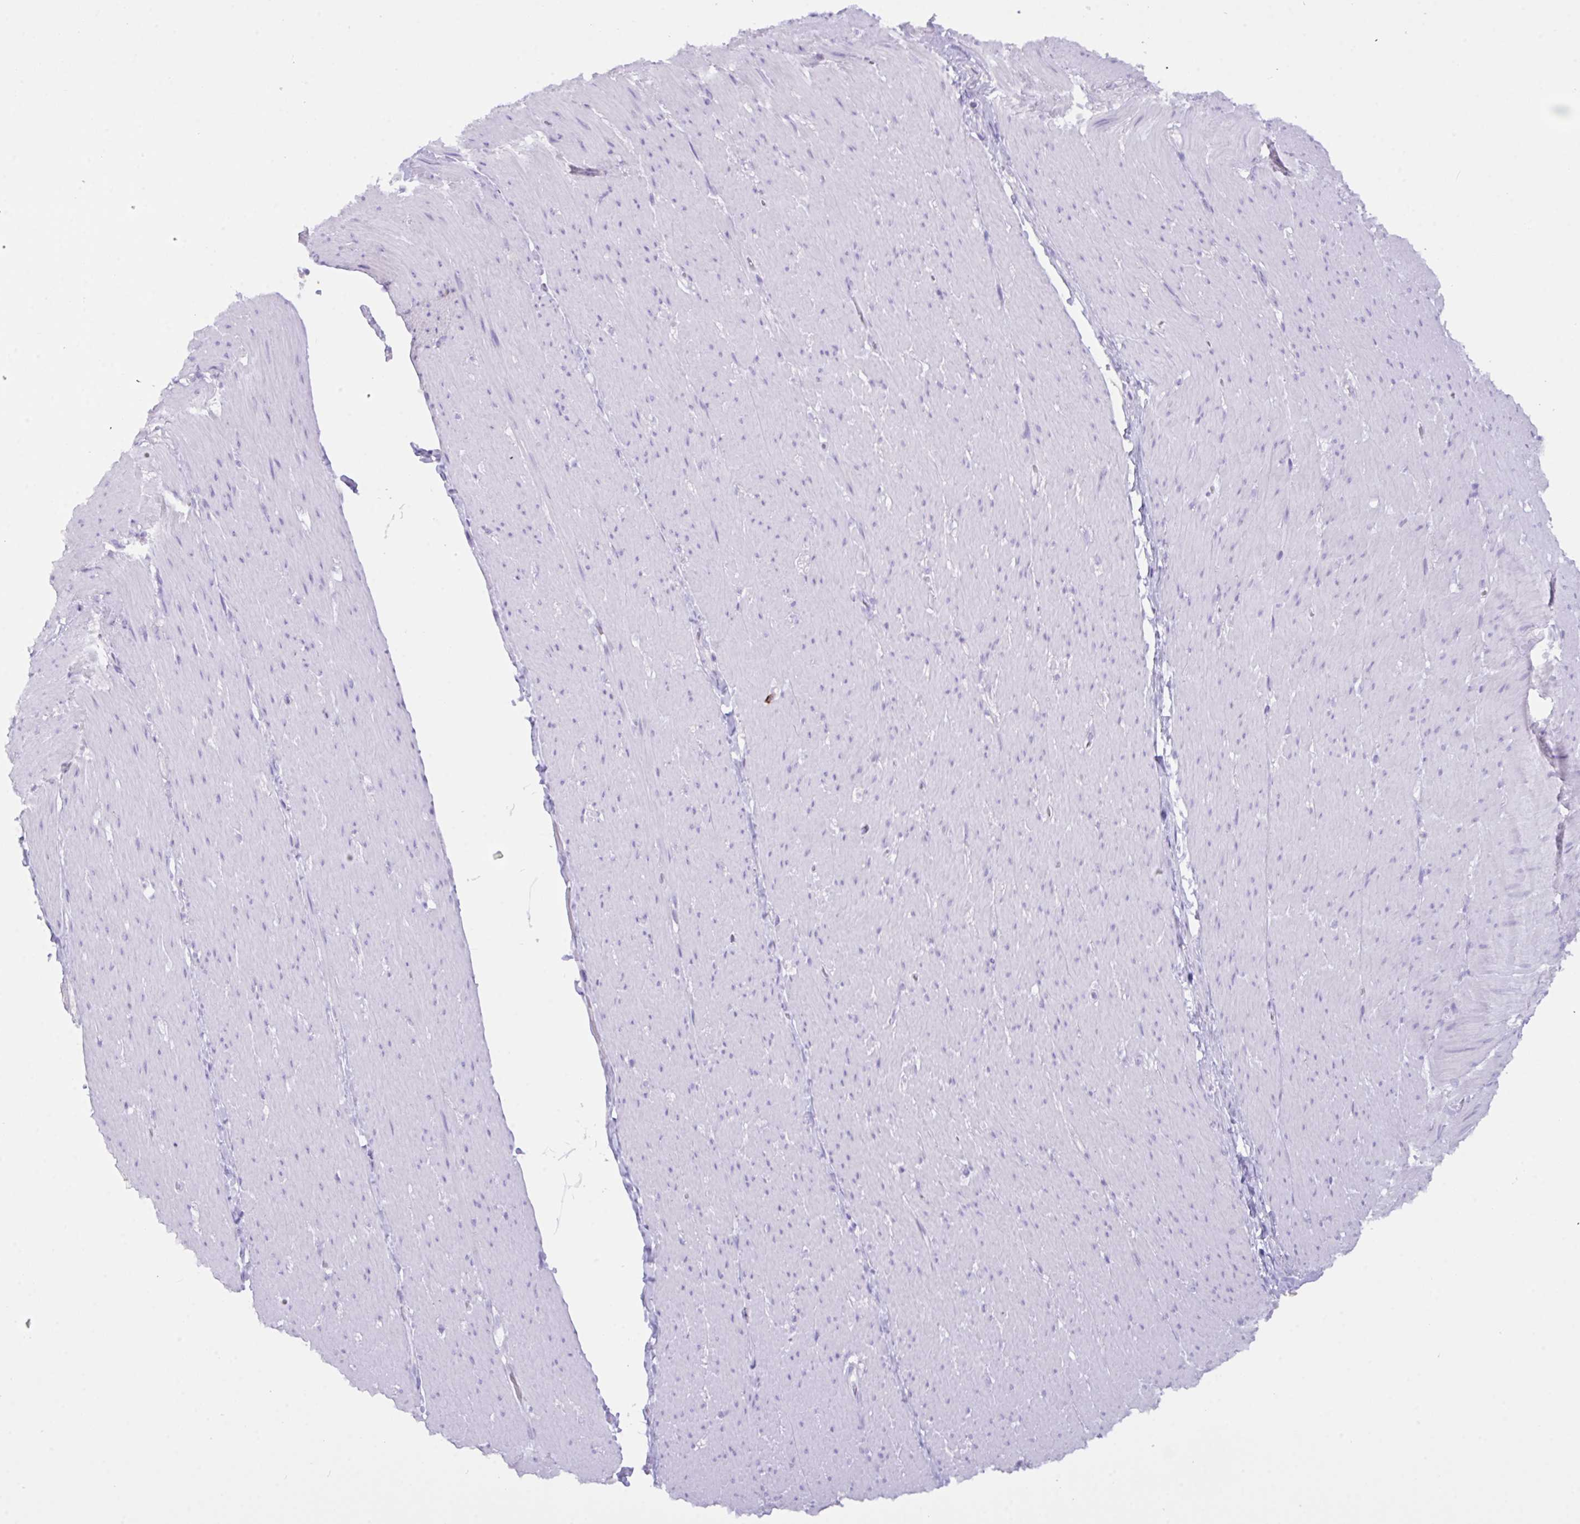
{"staining": {"intensity": "negative", "quantity": "none", "location": "none"}, "tissue": "smooth muscle", "cell_type": "Smooth muscle cells", "image_type": "normal", "snomed": [{"axis": "morphology", "description": "Normal tissue, NOS"}, {"axis": "topography", "description": "Smooth muscle"}, {"axis": "topography", "description": "Rectum"}], "caption": "The image reveals no staining of smooth muscle cells in normal smooth muscle.", "gene": "CST11", "patient": {"sex": "male", "age": 53}}